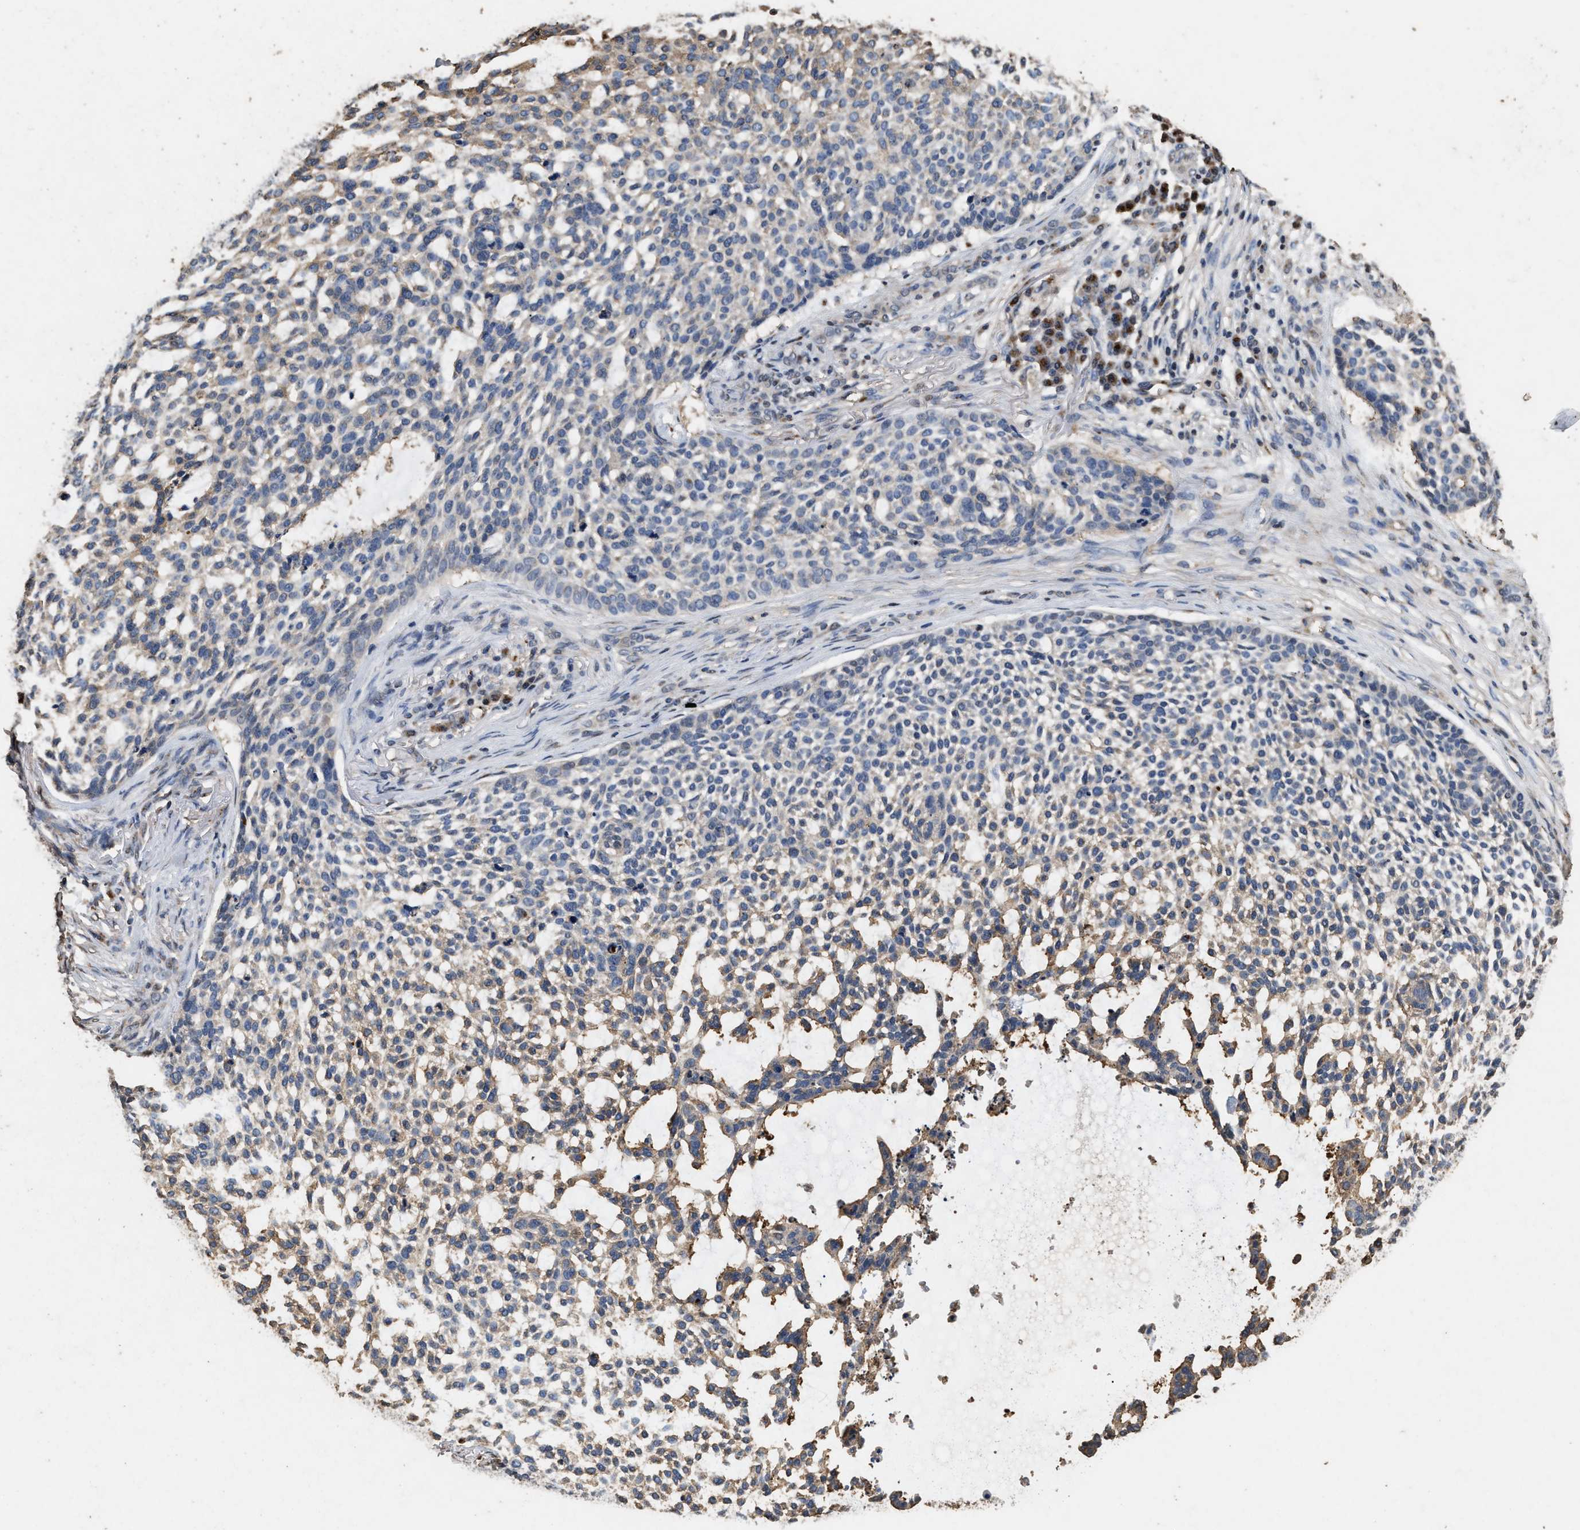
{"staining": {"intensity": "weak", "quantity": "<25%", "location": "cytoplasmic/membranous"}, "tissue": "skin cancer", "cell_type": "Tumor cells", "image_type": "cancer", "snomed": [{"axis": "morphology", "description": "Basal cell carcinoma"}, {"axis": "topography", "description": "Skin"}], "caption": "This is an immunohistochemistry histopathology image of human basal cell carcinoma (skin). There is no positivity in tumor cells.", "gene": "TPST2", "patient": {"sex": "female", "age": 64}}